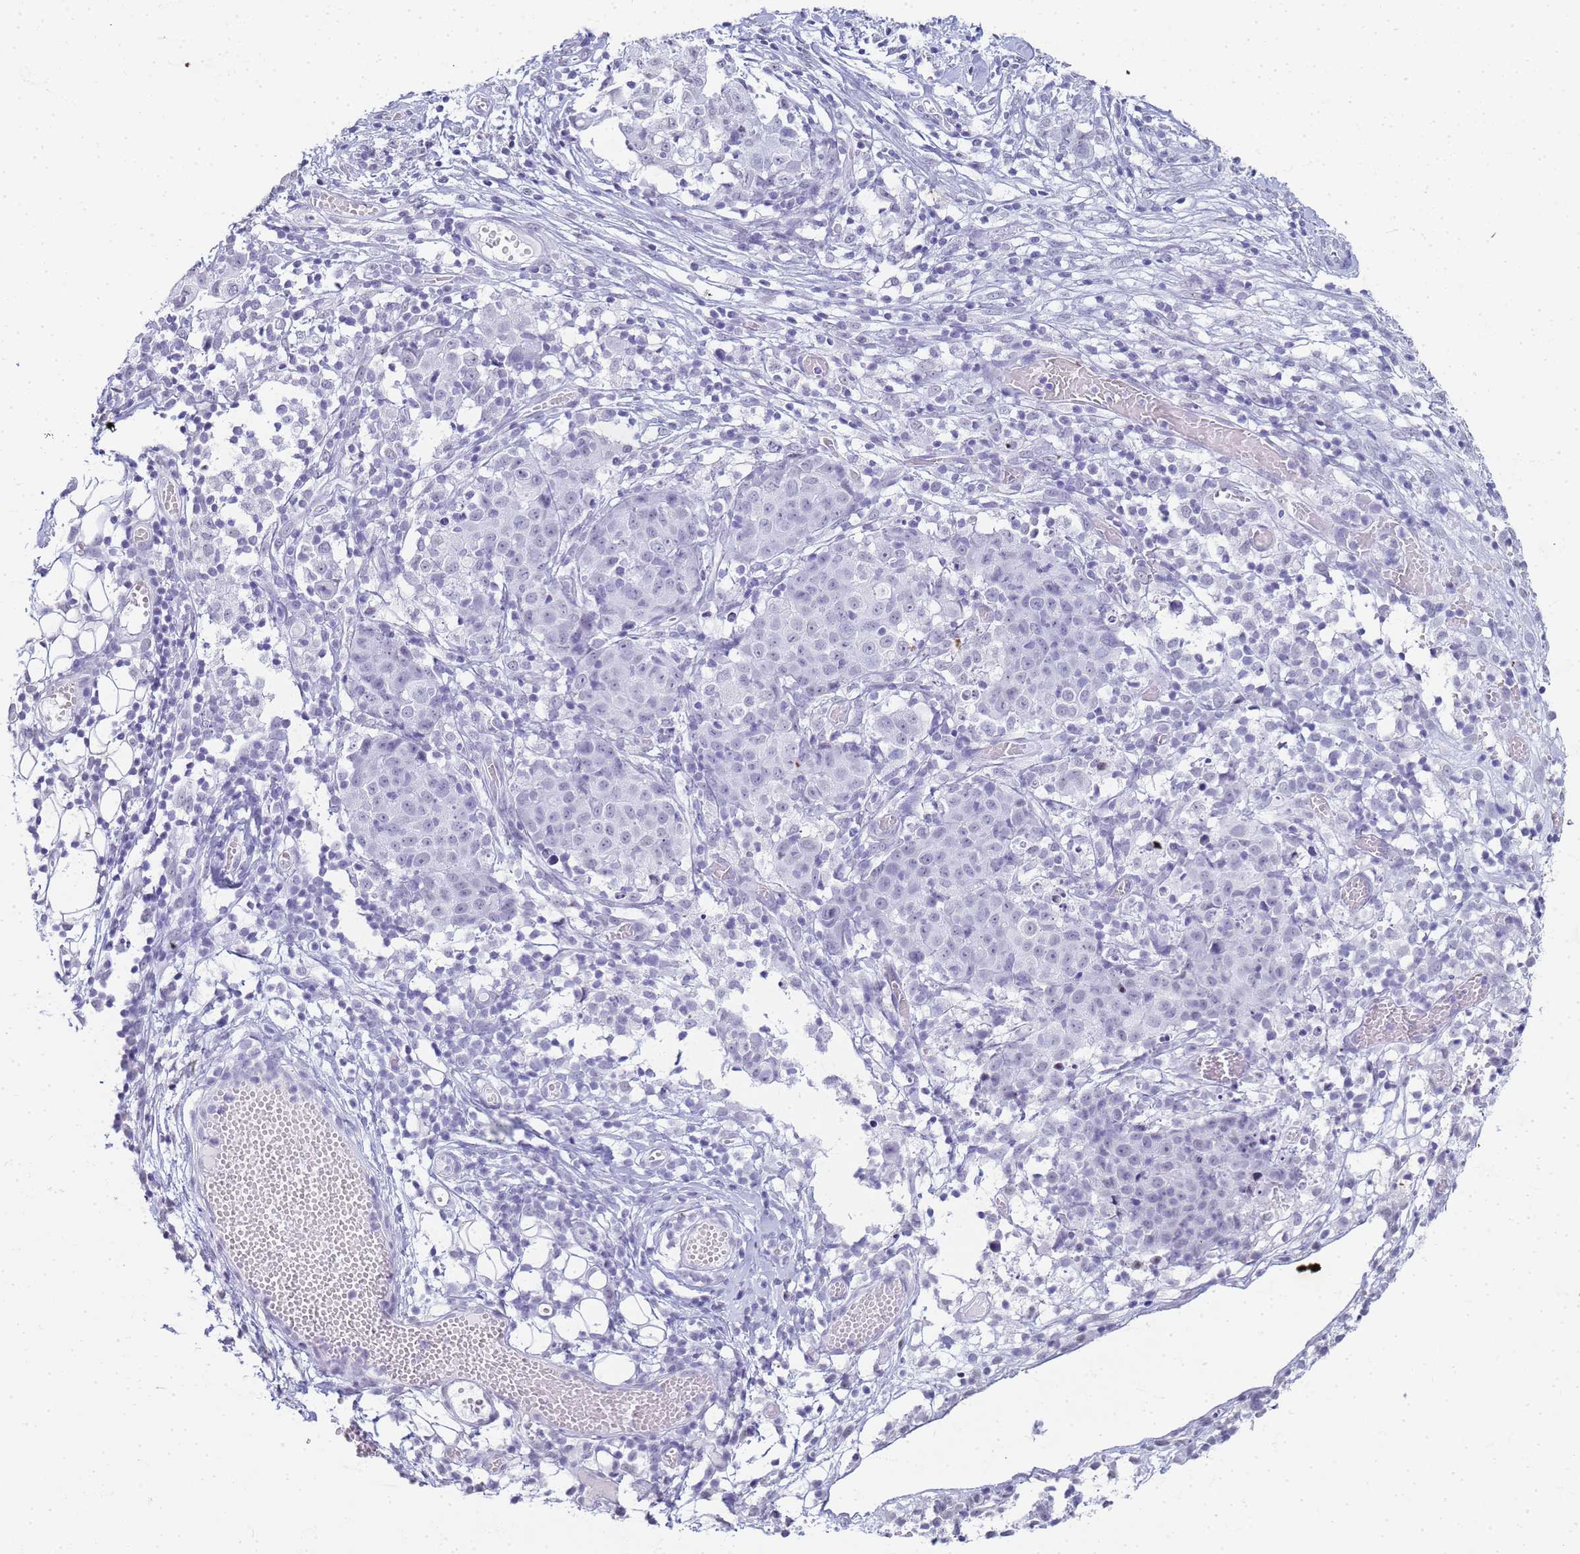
{"staining": {"intensity": "negative", "quantity": "none", "location": "none"}, "tissue": "ovarian cancer", "cell_type": "Tumor cells", "image_type": "cancer", "snomed": [{"axis": "morphology", "description": "Carcinoma, endometroid"}, {"axis": "topography", "description": "Ovary"}], "caption": "Human ovarian cancer stained for a protein using IHC reveals no positivity in tumor cells.", "gene": "SLC7A9", "patient": {"sex": "female", "age": 42}}